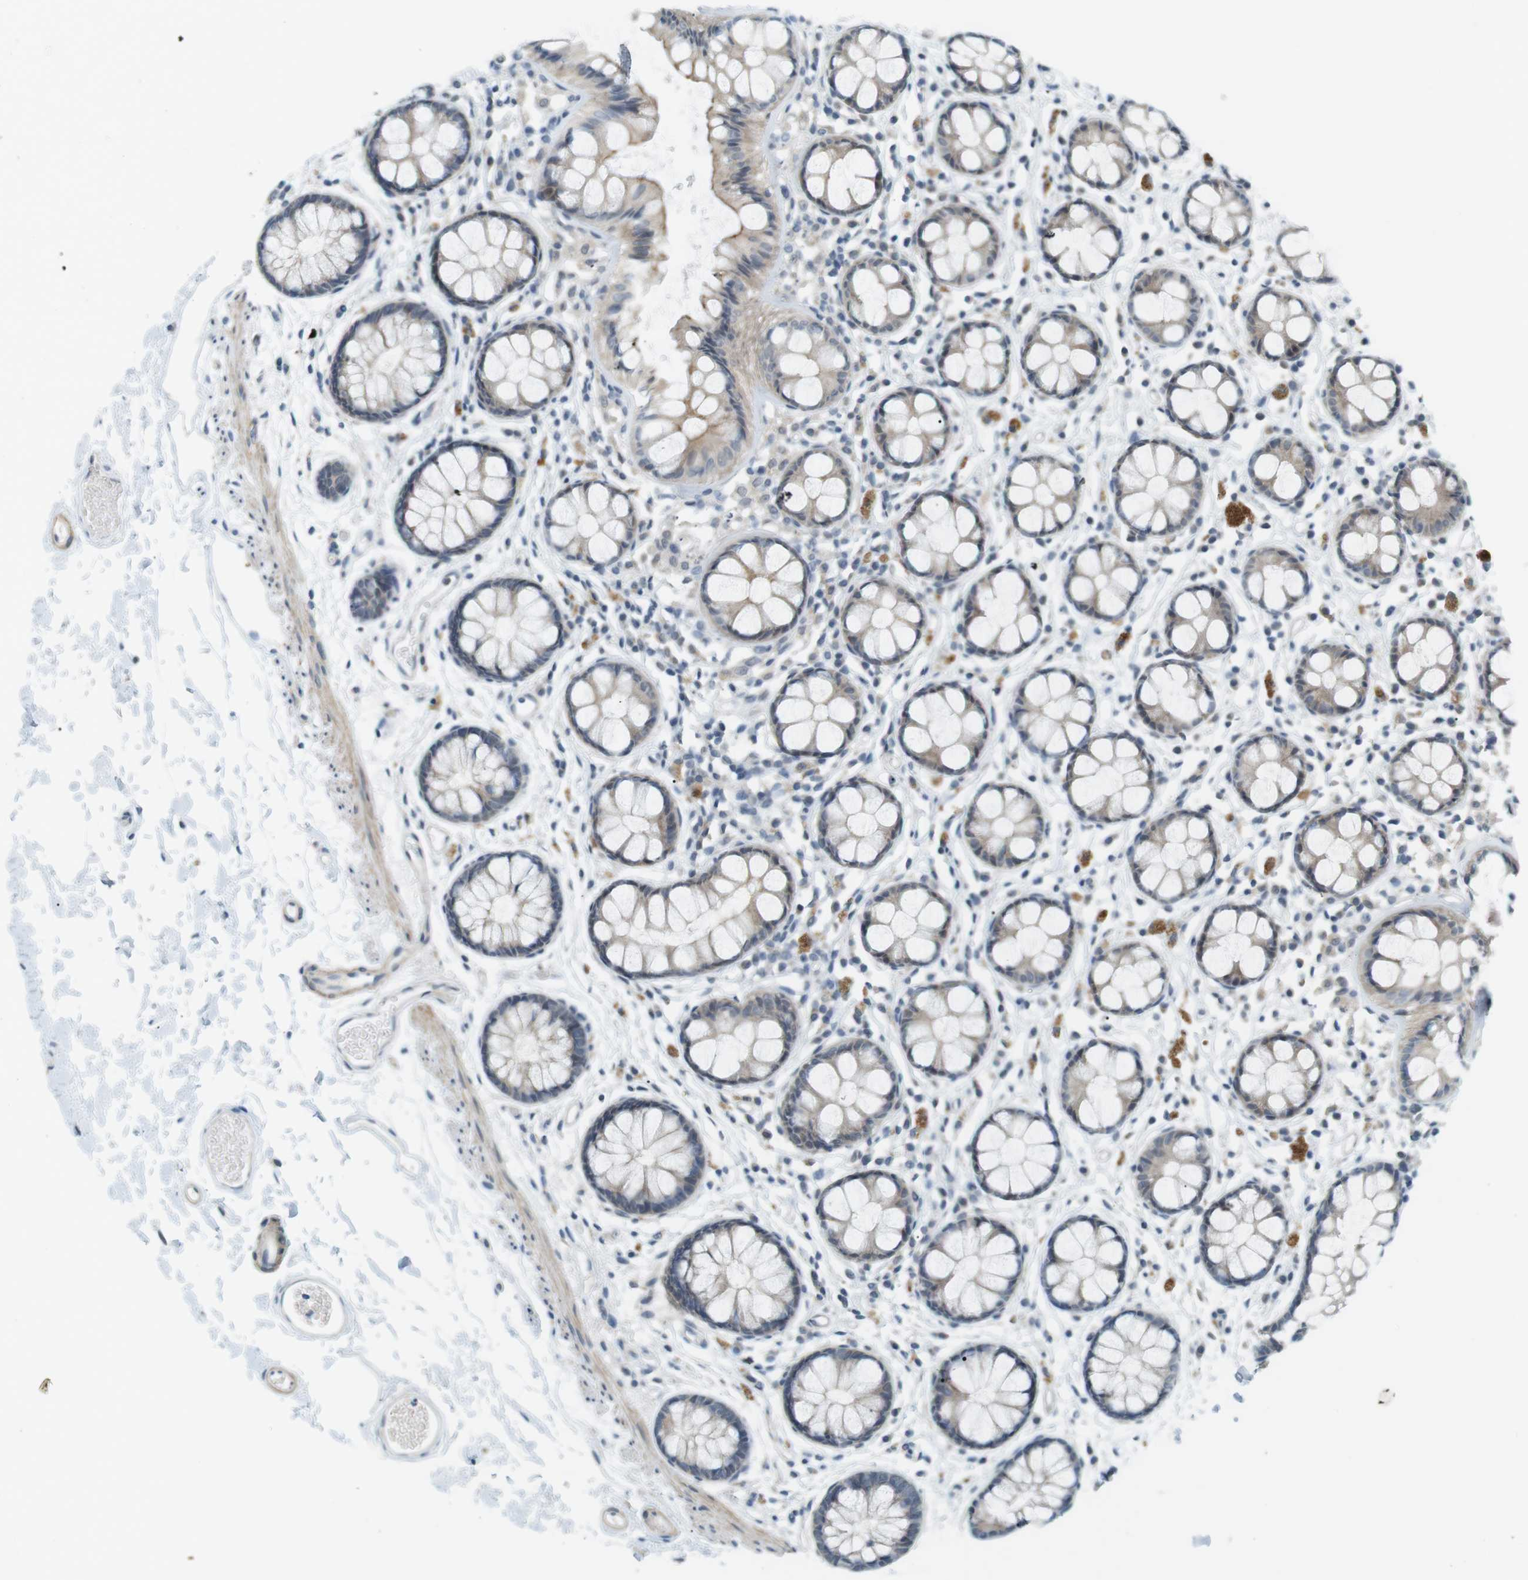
{"staining": {"intensity": "weak", "quantity": "25%-75%", "location": "cytoplasmic/membranous"}, "tissue": "rectum", "cell_type": "Glandular cells", "image_type": "normal", "snomed": [{"axis": "morphology", "description": "Normal tissue, NOS"}, {"axis": "topography", "description": "Rectum"}], "caption": "Immunohistochemical staining of benign rectum exhibits low levels of weak cytoplasmic/membranous staining in approximately 25%-75% of glandular cells.", "gene": "RTN3", "patient": {"sex": "female", "age": 66}}